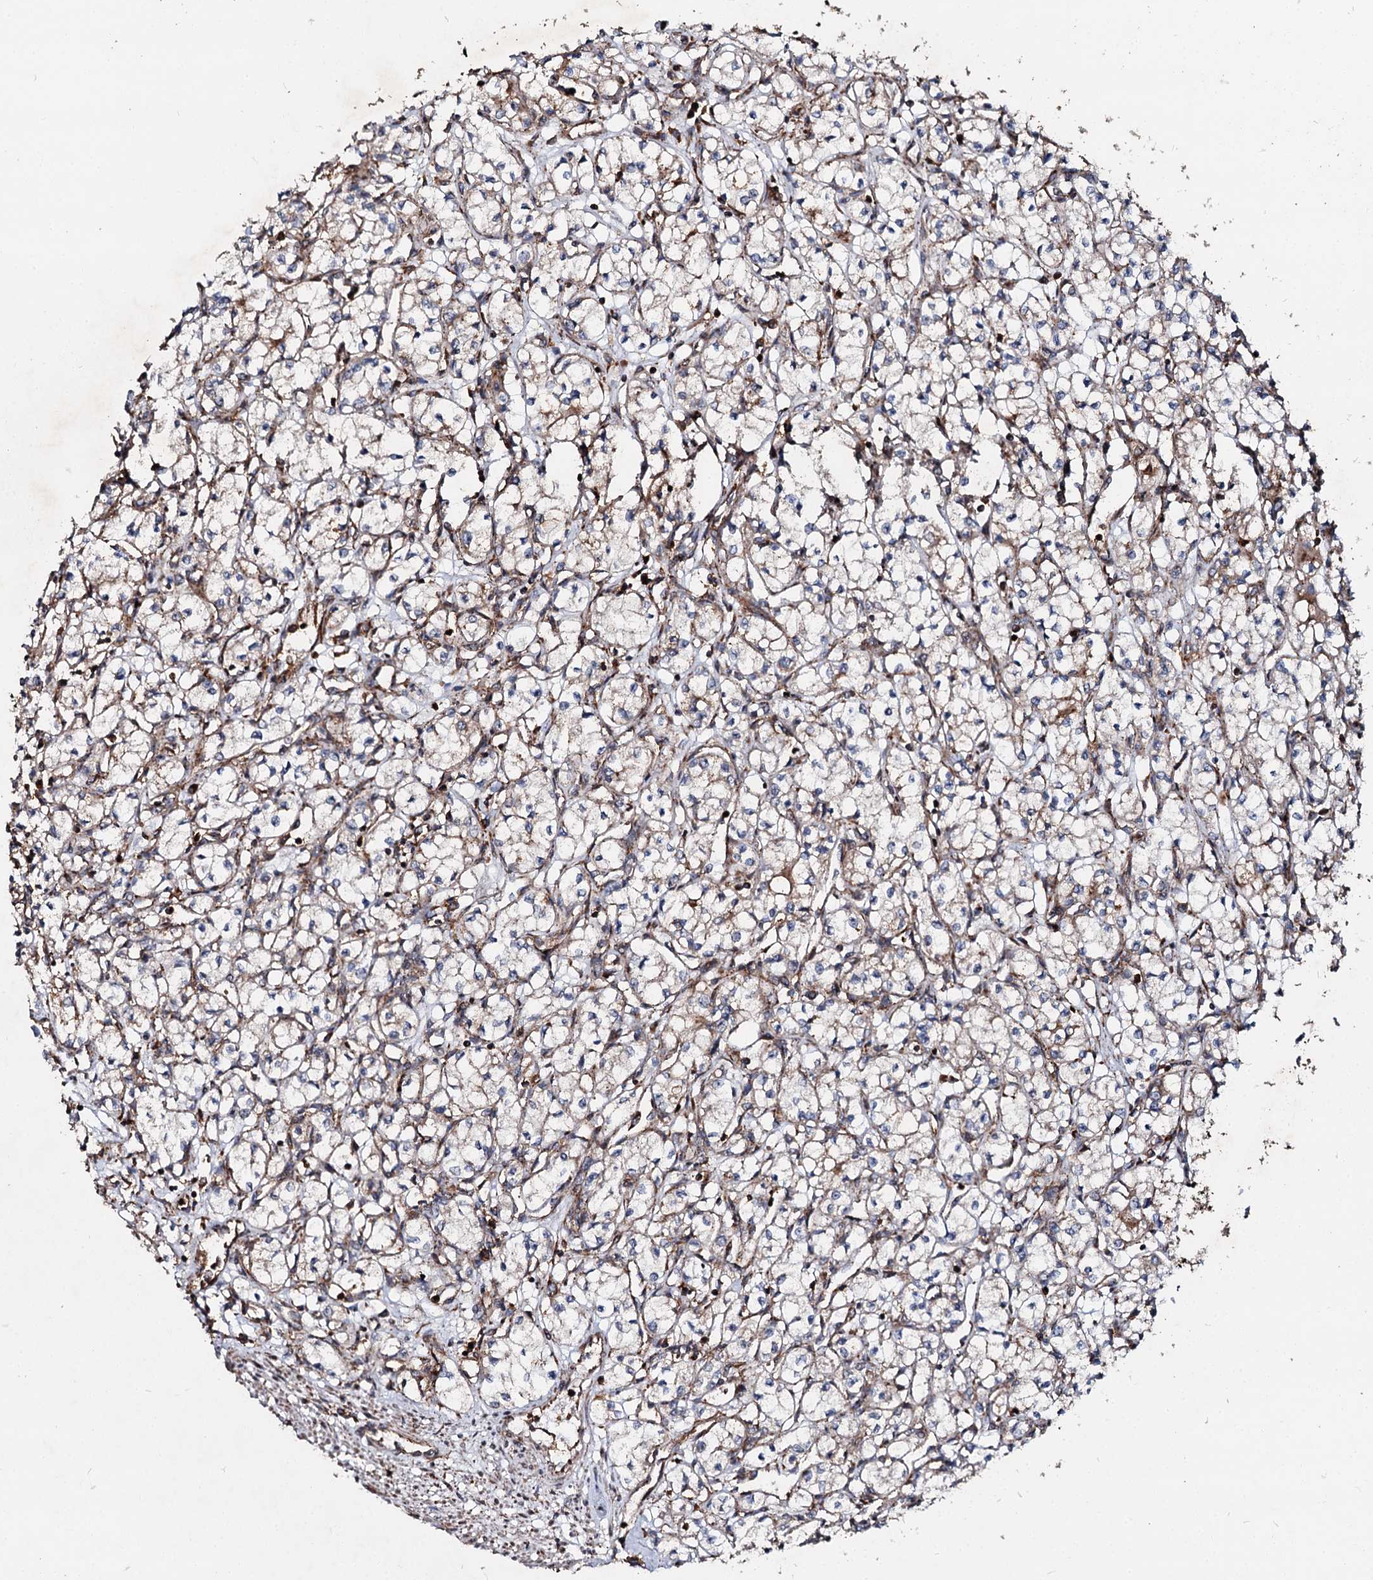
{"staining": {"intensity": "weak", "quantity": "25%-75%", "location": "cytoplasmic/membranous"}, "tissue": "renal cancer", "cell_type": "Tumor cells", "image_type": "cancer", "snomed": [{"axis": "morphology", "description": "Adenocarcinoma, NOS"}, {"axis": "topography", "description": "Kidney"}], "caption": "Renal adenocarcinoma tissue reveals weak cytoplasmic/membranous positivity in approximately 25%-75% of tumor cells, visualized by immunohistochemistry.", "gene": "WDR73", "patient": {"sex": "male", "age": 59}}